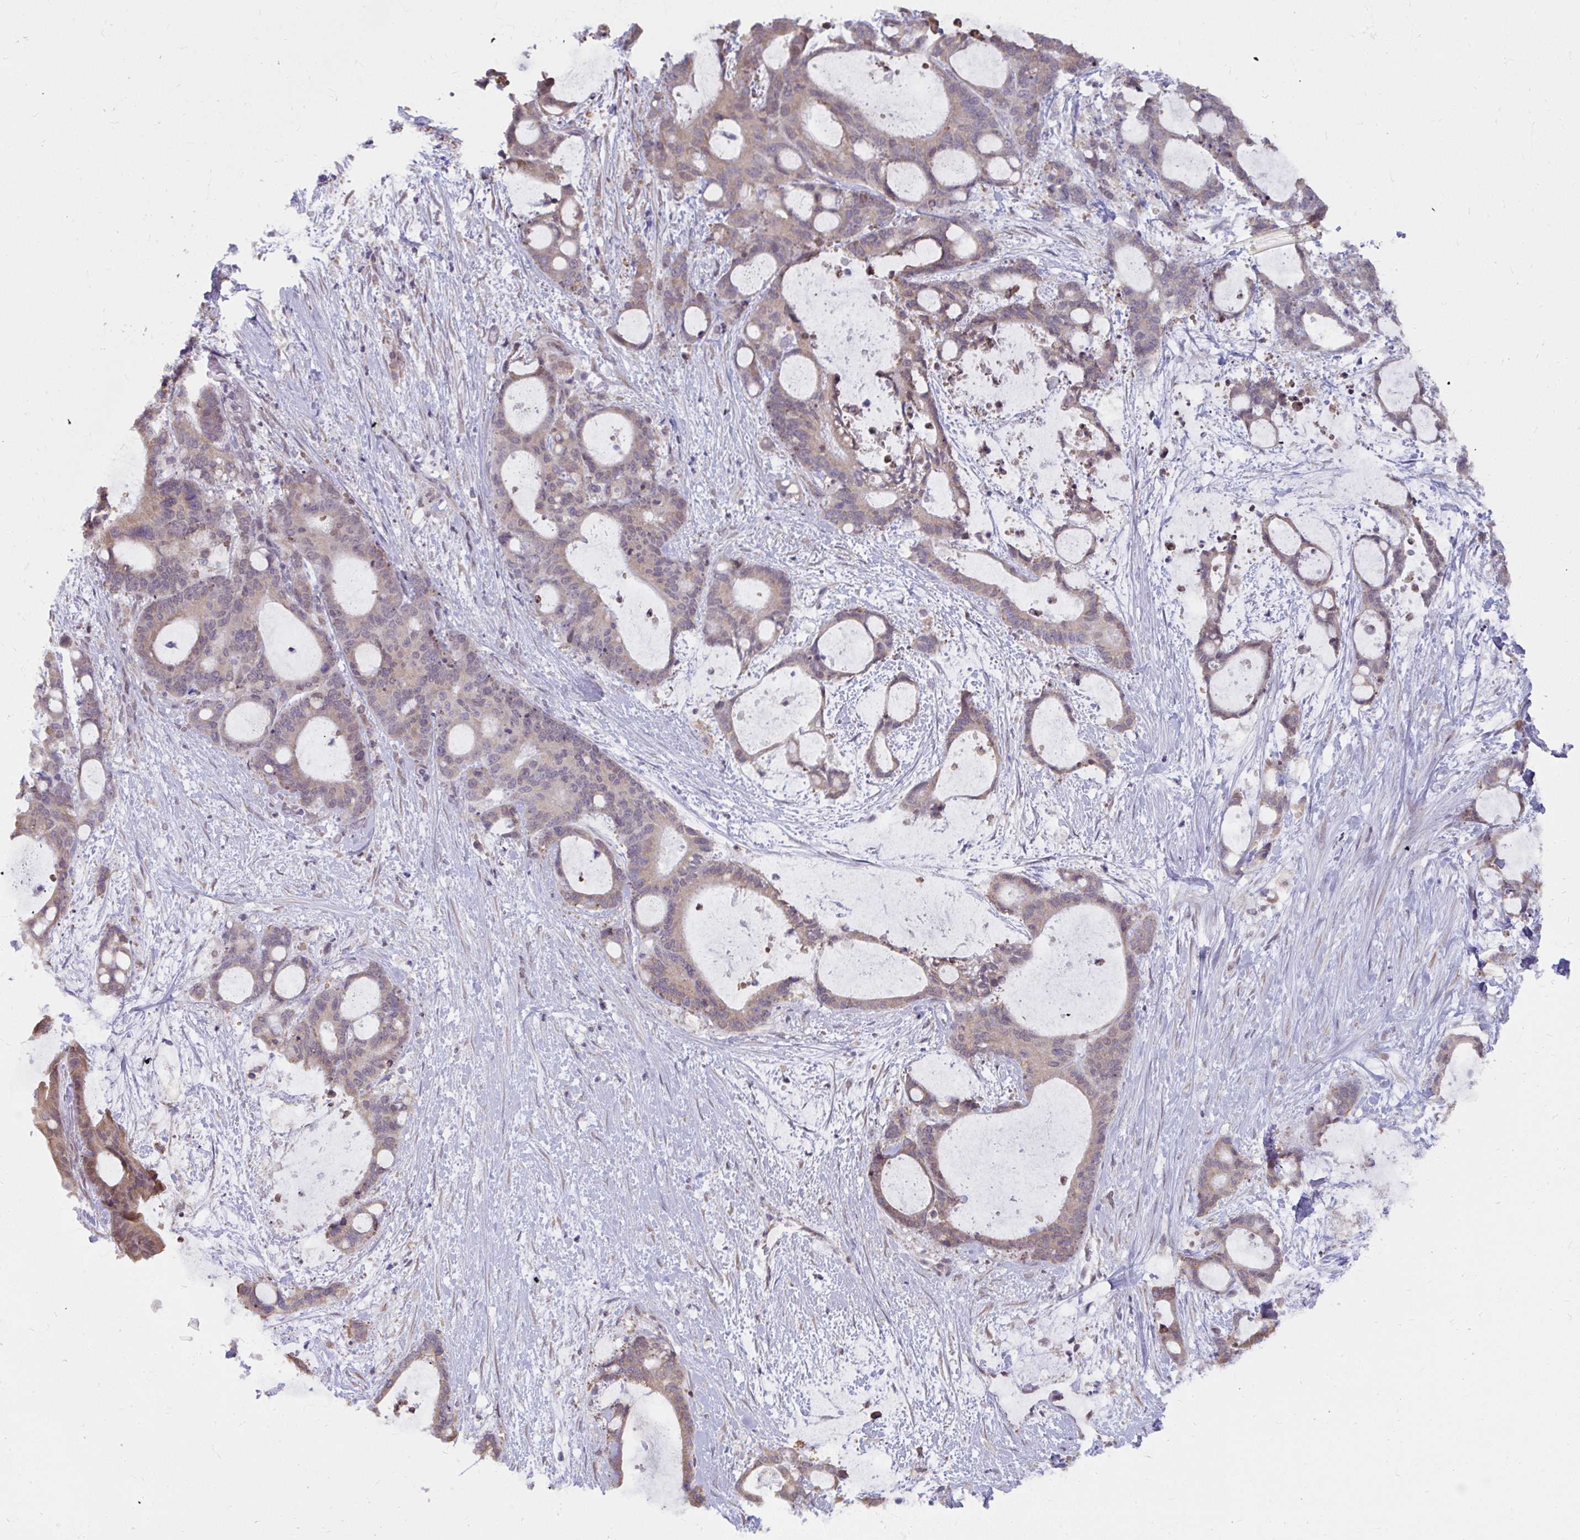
{"staining": {"intensity": "weak", "quantity": "25%-75%", "location": "cytoplasmic/membranous"}, "tissue": "liver cancer", "cell_type": "Tumor cells", "image_type": "cancer", "snomed": [{"axis": "morphology", "description": "Normal tissue, NOS"}, {"axis": "morphology", "description": "Cholangiocarcinoma"}, {"axis": "topography", "description": "Liver"}, {"axis": "topography", "description": "Peripheral nerve tissue"}], "caption": "Protein staining exhibits weak cytoplasmic/membranous positivity in about 25%-75% of tumor cells in liver cancer.", "gene": "NMNAT1", "patient": {"sex": "female", "age": 73}}